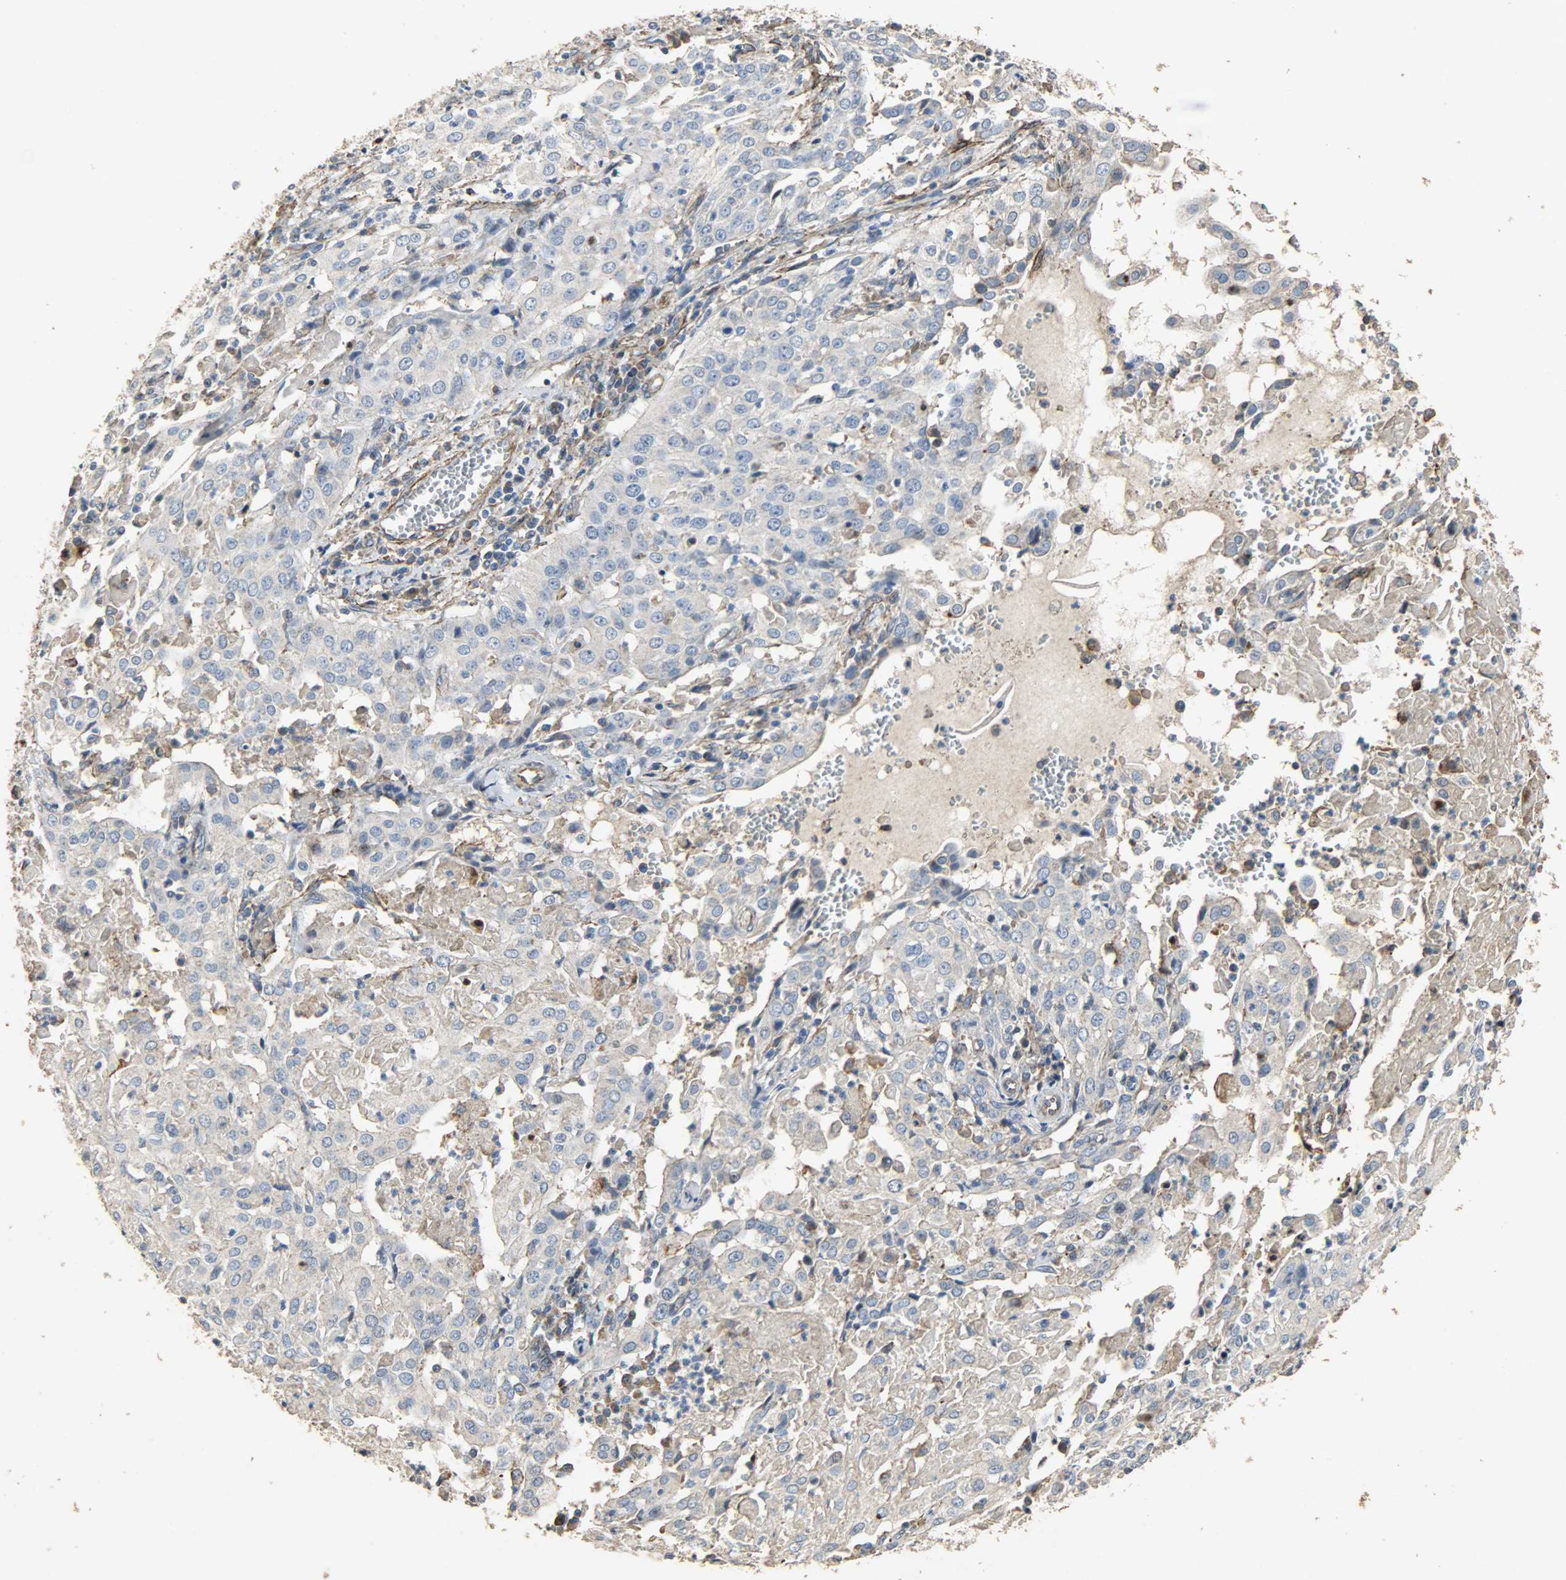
{"staining": {"intensity": "negative", "quantity": "none", "location": "none"}, "tissue": "cervical cancer", "cell_type": "Tumor cells", "image_type": "cancer", "snomed": [{"axis": "morphology", "description": "Squamous cell carcinoma, NOS"}, {"axis": "topography", "description": "Cervix"}], "caption": "Tumor cells are negative for protein expression in human cervical squamous cell carcinoma.", "gene": "TPM4", "patient": {"sex": "female", "age": 39}}